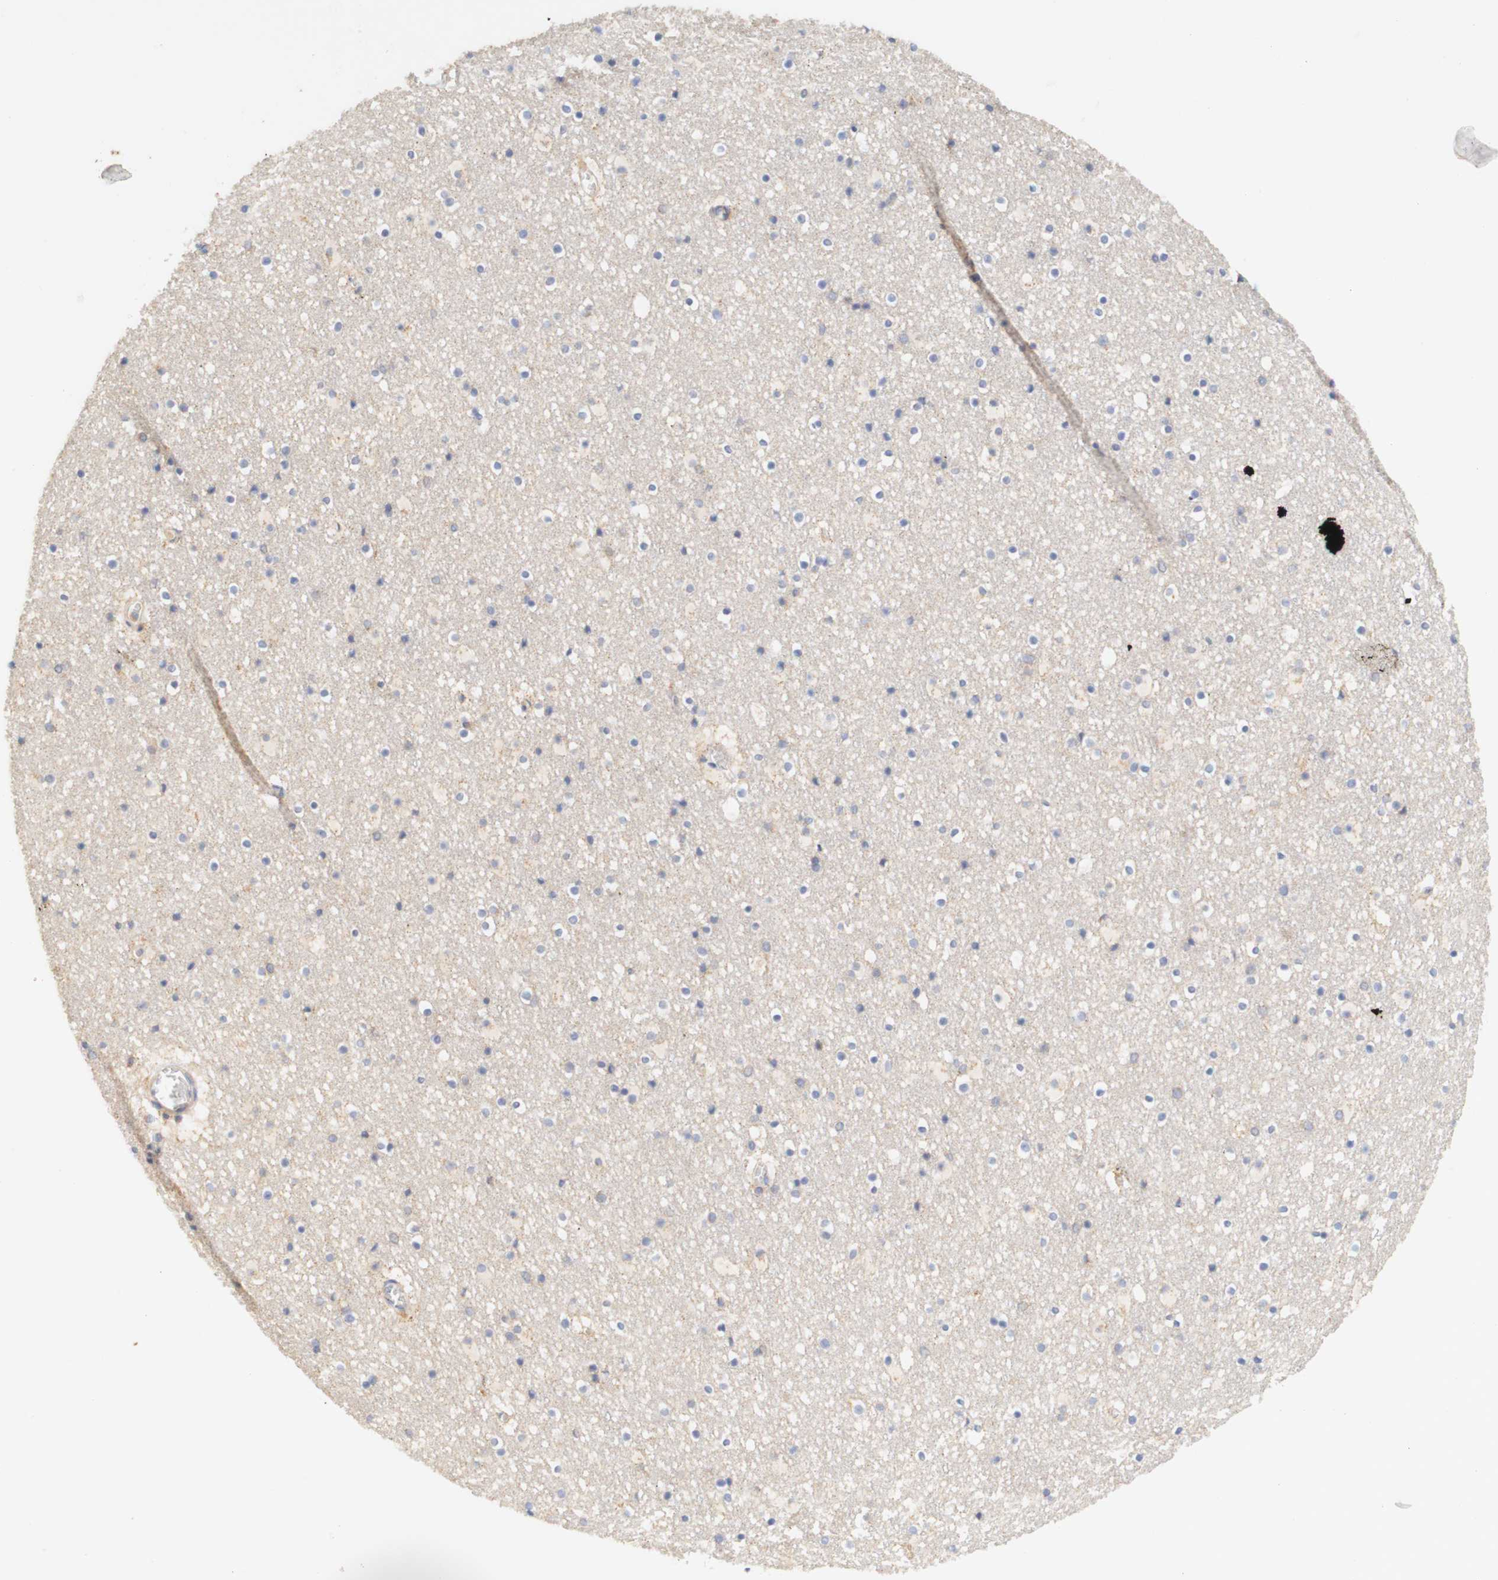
{"staining": {"intensity": "negative", "quantity": "none", "location": "none"}, "tissue": "caudate", "cell_type": "Glial cells", "image_type": "normal", "snomed": [{"axis": "morphology", "description": "Normal tissue, NOS"}, {"axis": "topography", "description": "Lateral ventricle wall"}], "caption": "The immunohistochemistry image has no significant expression in glial cells of caudate.", "gene": "PCDH7", "patient": {"sex": "male", "age": 45}}